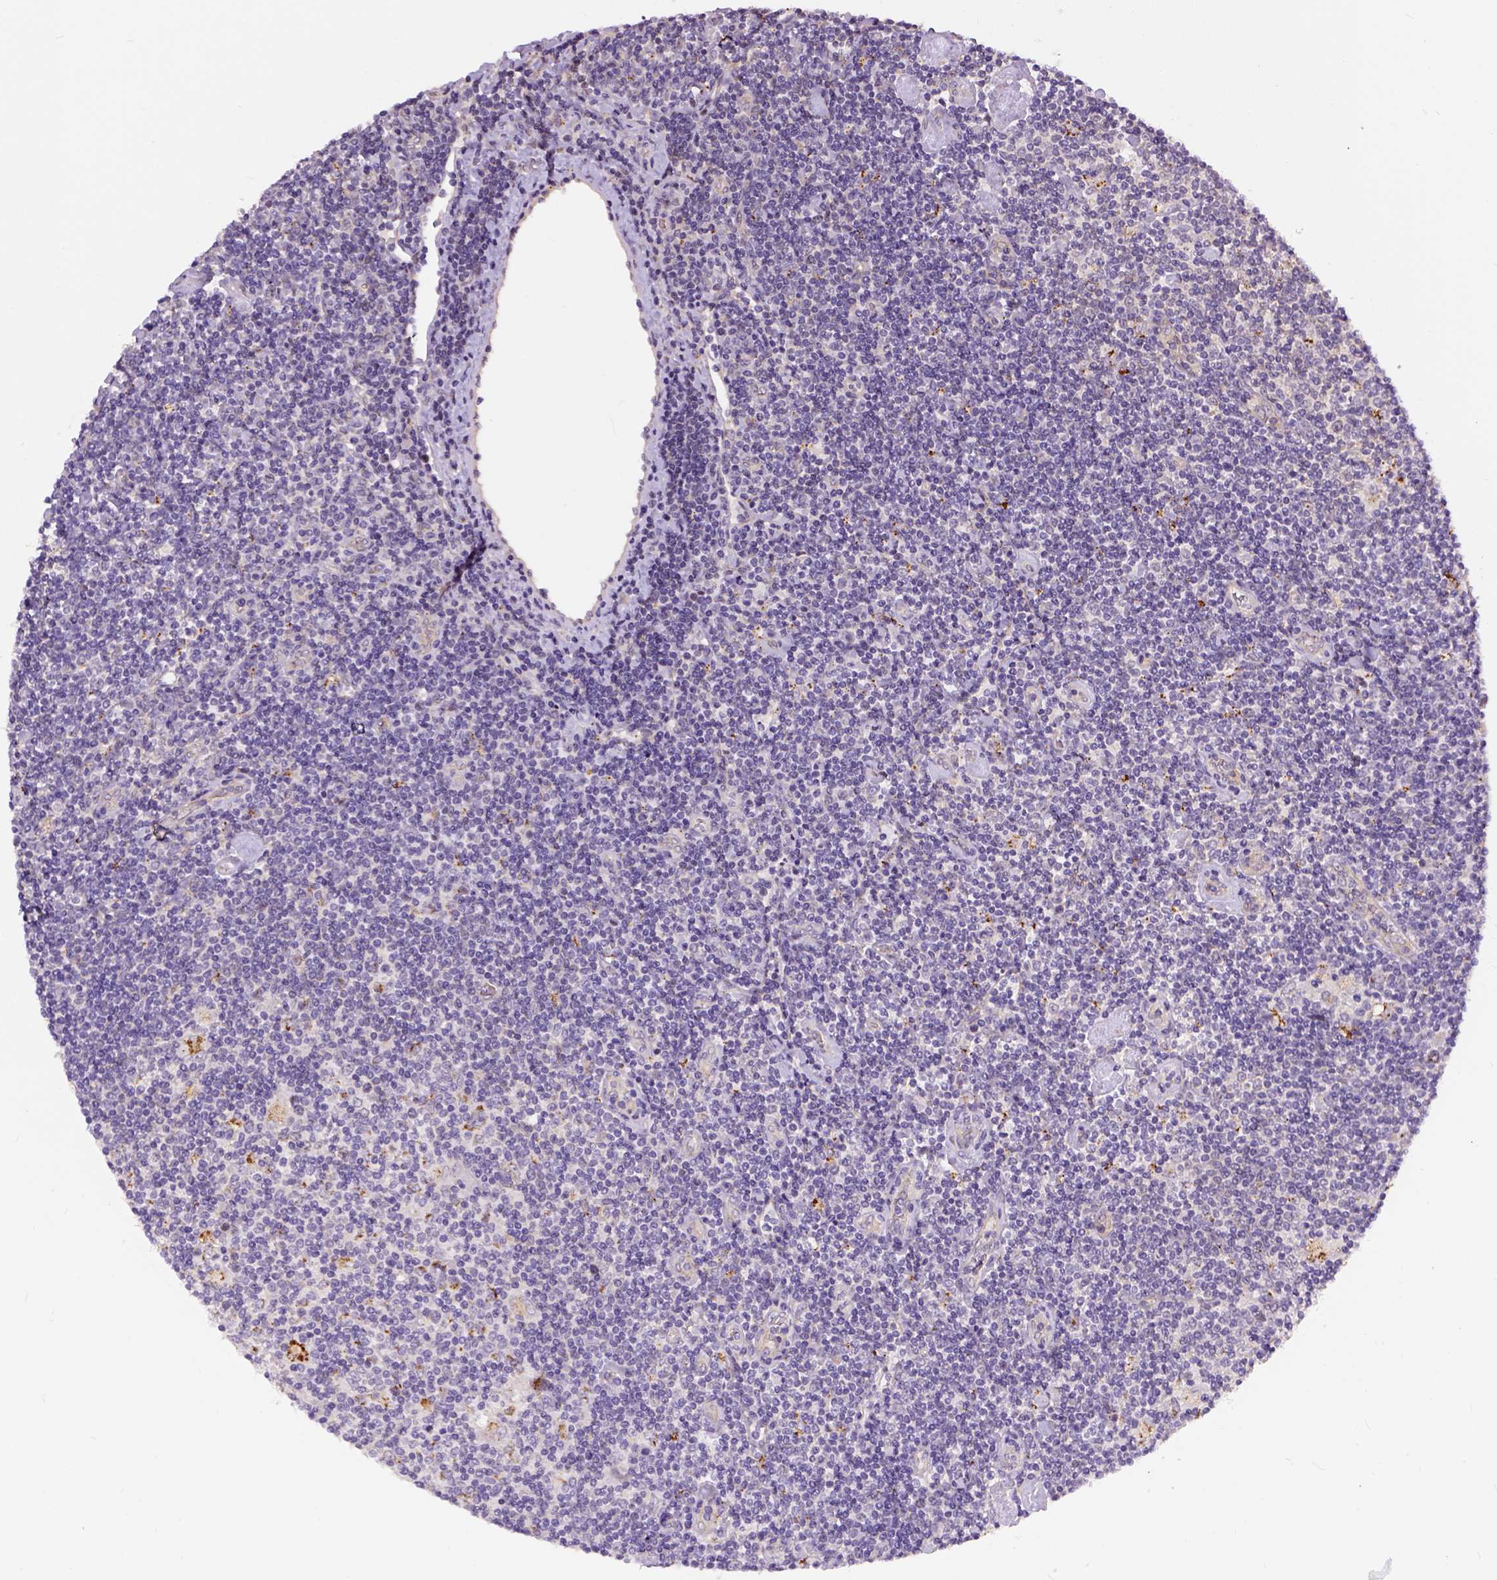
{"staining": {"intensity": "moderate", "quantity": "<25%", "location": "cytoplasmic/membranous"}, "tissue": "lymphoma", "cell_type": "Tumor cells", "image_type": "cancer", "snomed": [{"axis": "morphology", "description": "Hodgkin's disease, NOS"}, {"axis": "topography", "description": "Lymph node"}], "caption": "The immunohistochemical stain shows moderate cytoplasmic/membranous expression in tumor cells of Hodgkin's disease tissue.", "gene": "KAZN", "patient": {"sex": "male", "age": 40}}